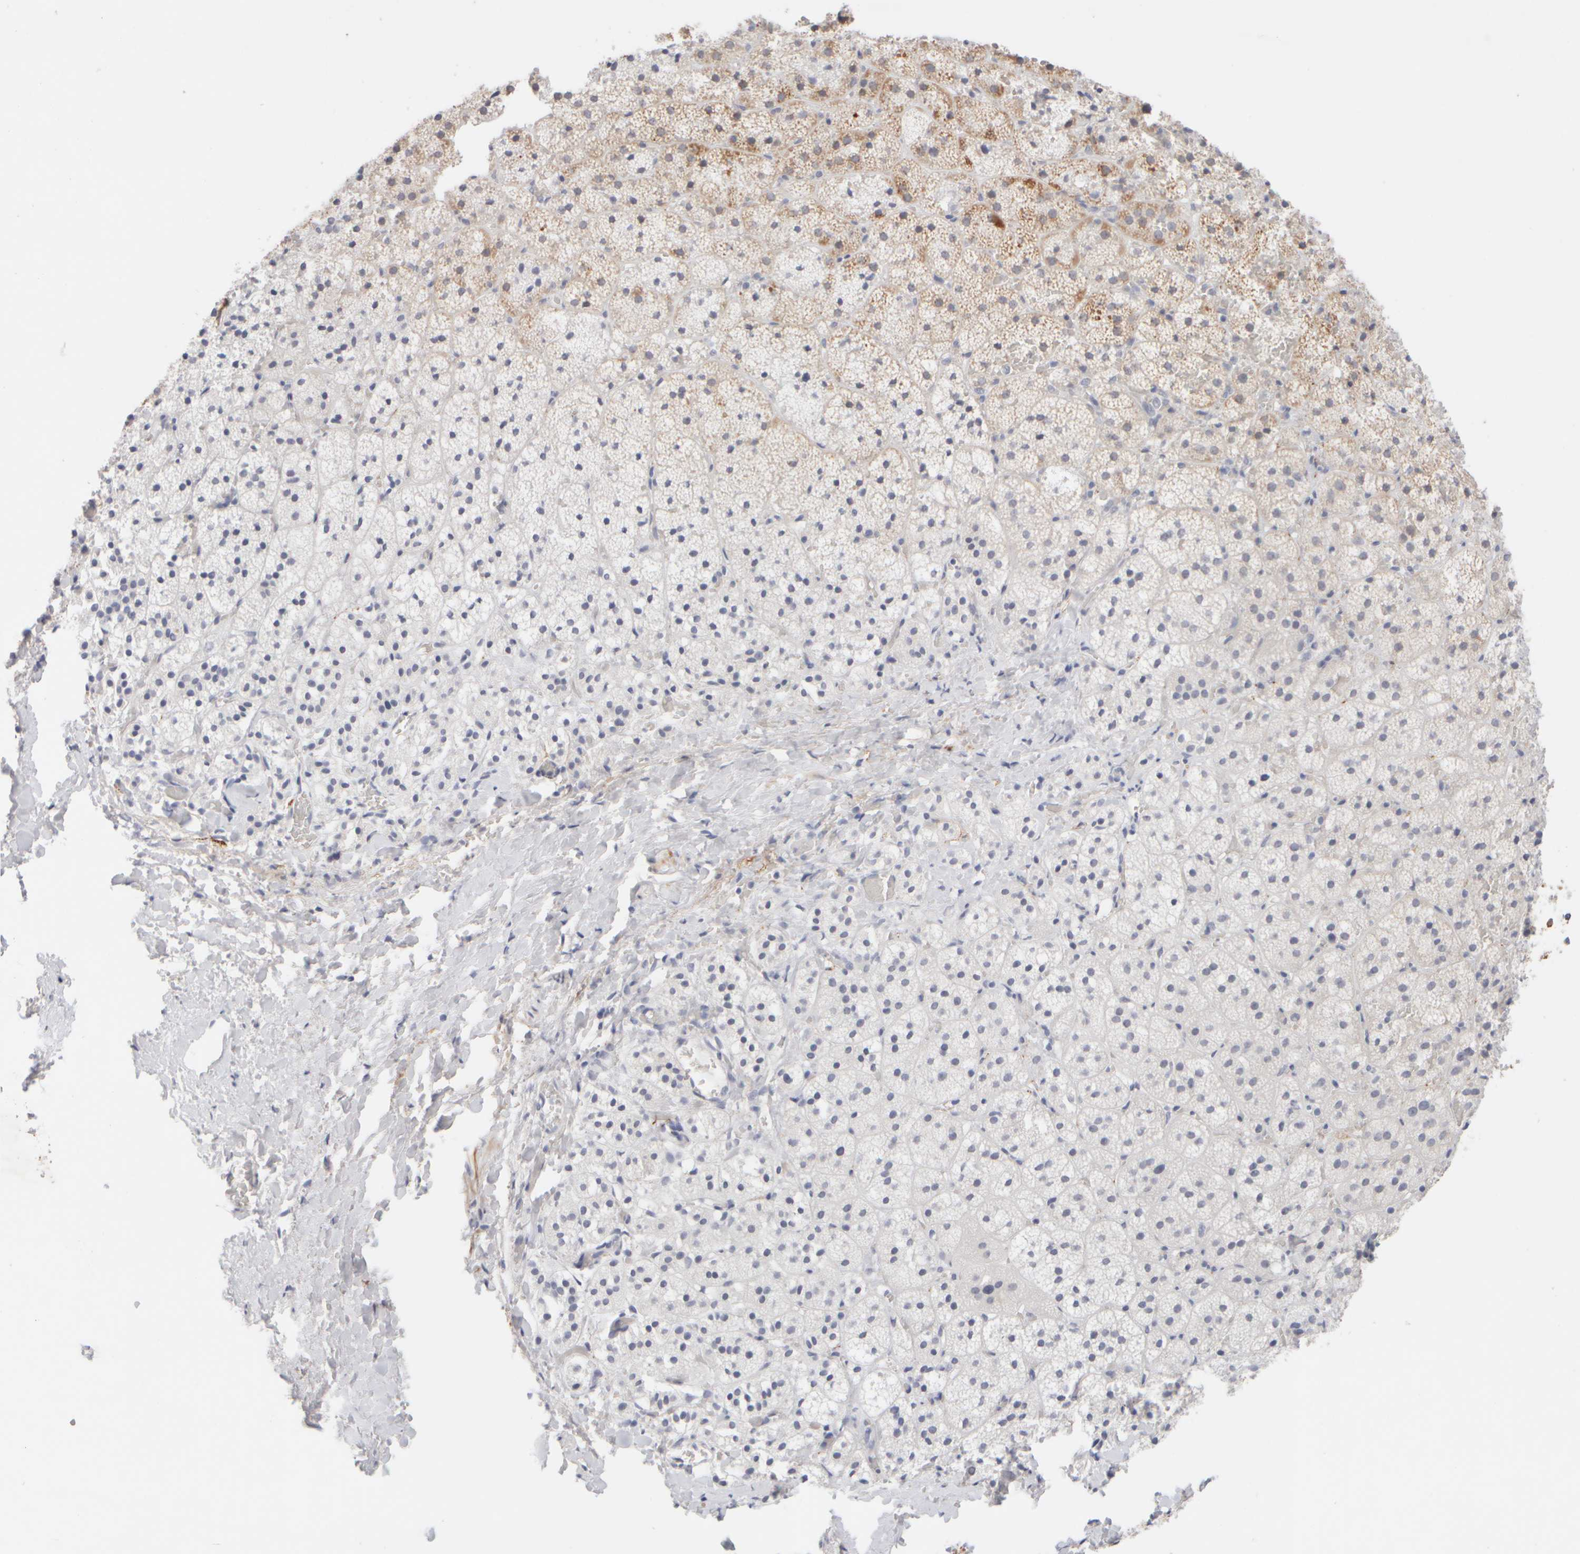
{"staining": {"intensity": "moderate", "quantity": "25%-75%", "location": "cytoplasmic/membranous"}, "tissue": "adrenal gland", "cell_type": "Glandular cells", "image_type": "normal", "snomed": [{"axis": "morphology", "description": "Normal tissue, NOS"}, {"axis": "topography", "description": "Adrenal gland"}], "caption": "A micrograph of human adrenal gland stained for a protein demonstrates moderate cytoplasmic/membranous brown staining in glandular cells. The staining was performed using DAB (3,3'-diaminobenzidine), with brown indicating positive protein expression. Nuclei are stained blue with hematoxylin.", "gene": "ZNF112", "patient": {"sex": "female", "age": 44}}